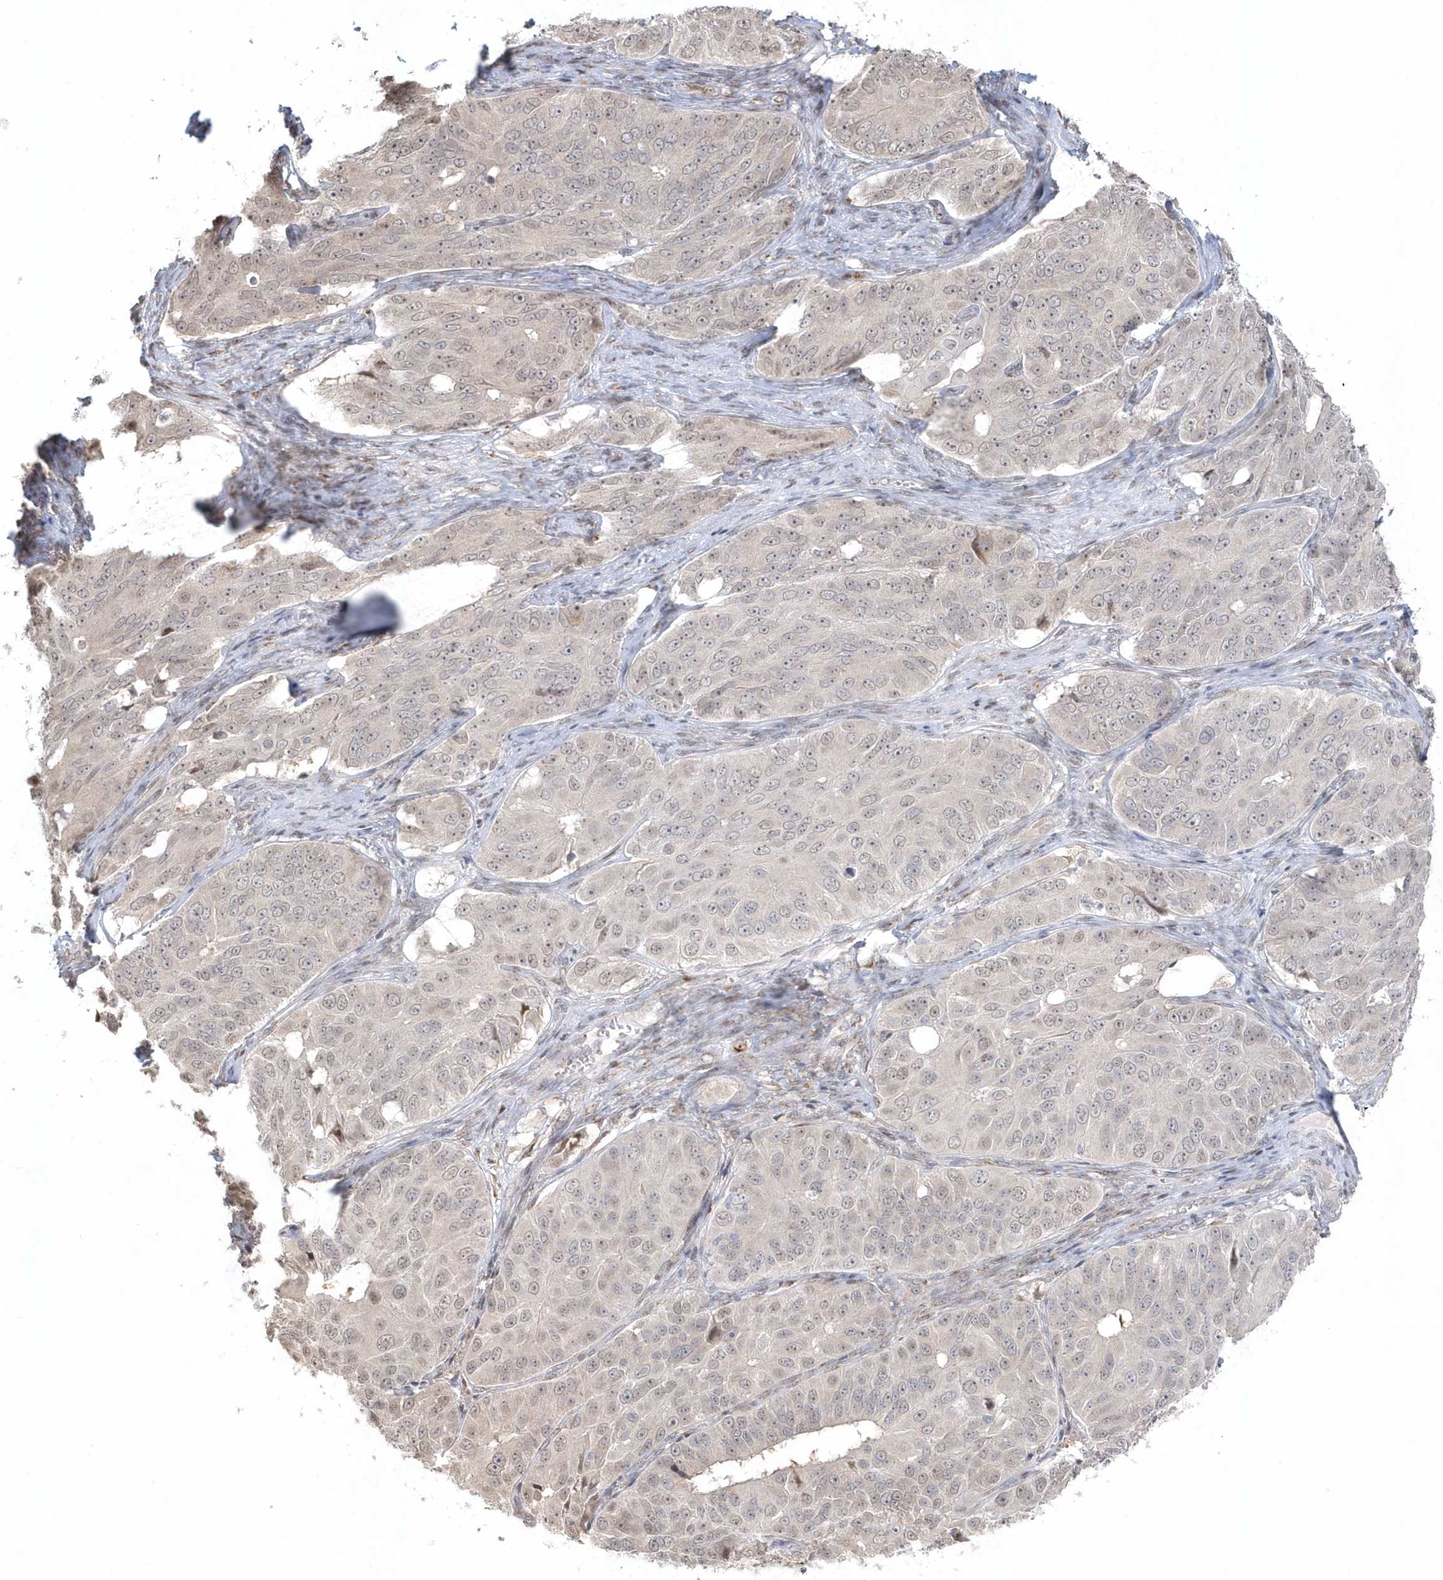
{"staining": {"intensity": "negative", "quantity": "none", "location": "none"}, "tissue": "ovarian cancer", "cell_type": "Tumor cells", "image_type": "cancer", "snomed": [{"axis": "morphology", "description": "Carcinoma, endometroid"}, {"axis": "topography", "description": "Ovary"}], "caption": "Ovarian cancer (endometroid carcinoma) was stained to show a protein in brown. There is no significant positivity in tumor cells.", "gene": "DHFR", "patient": {"sex": "female", "age": 51}}